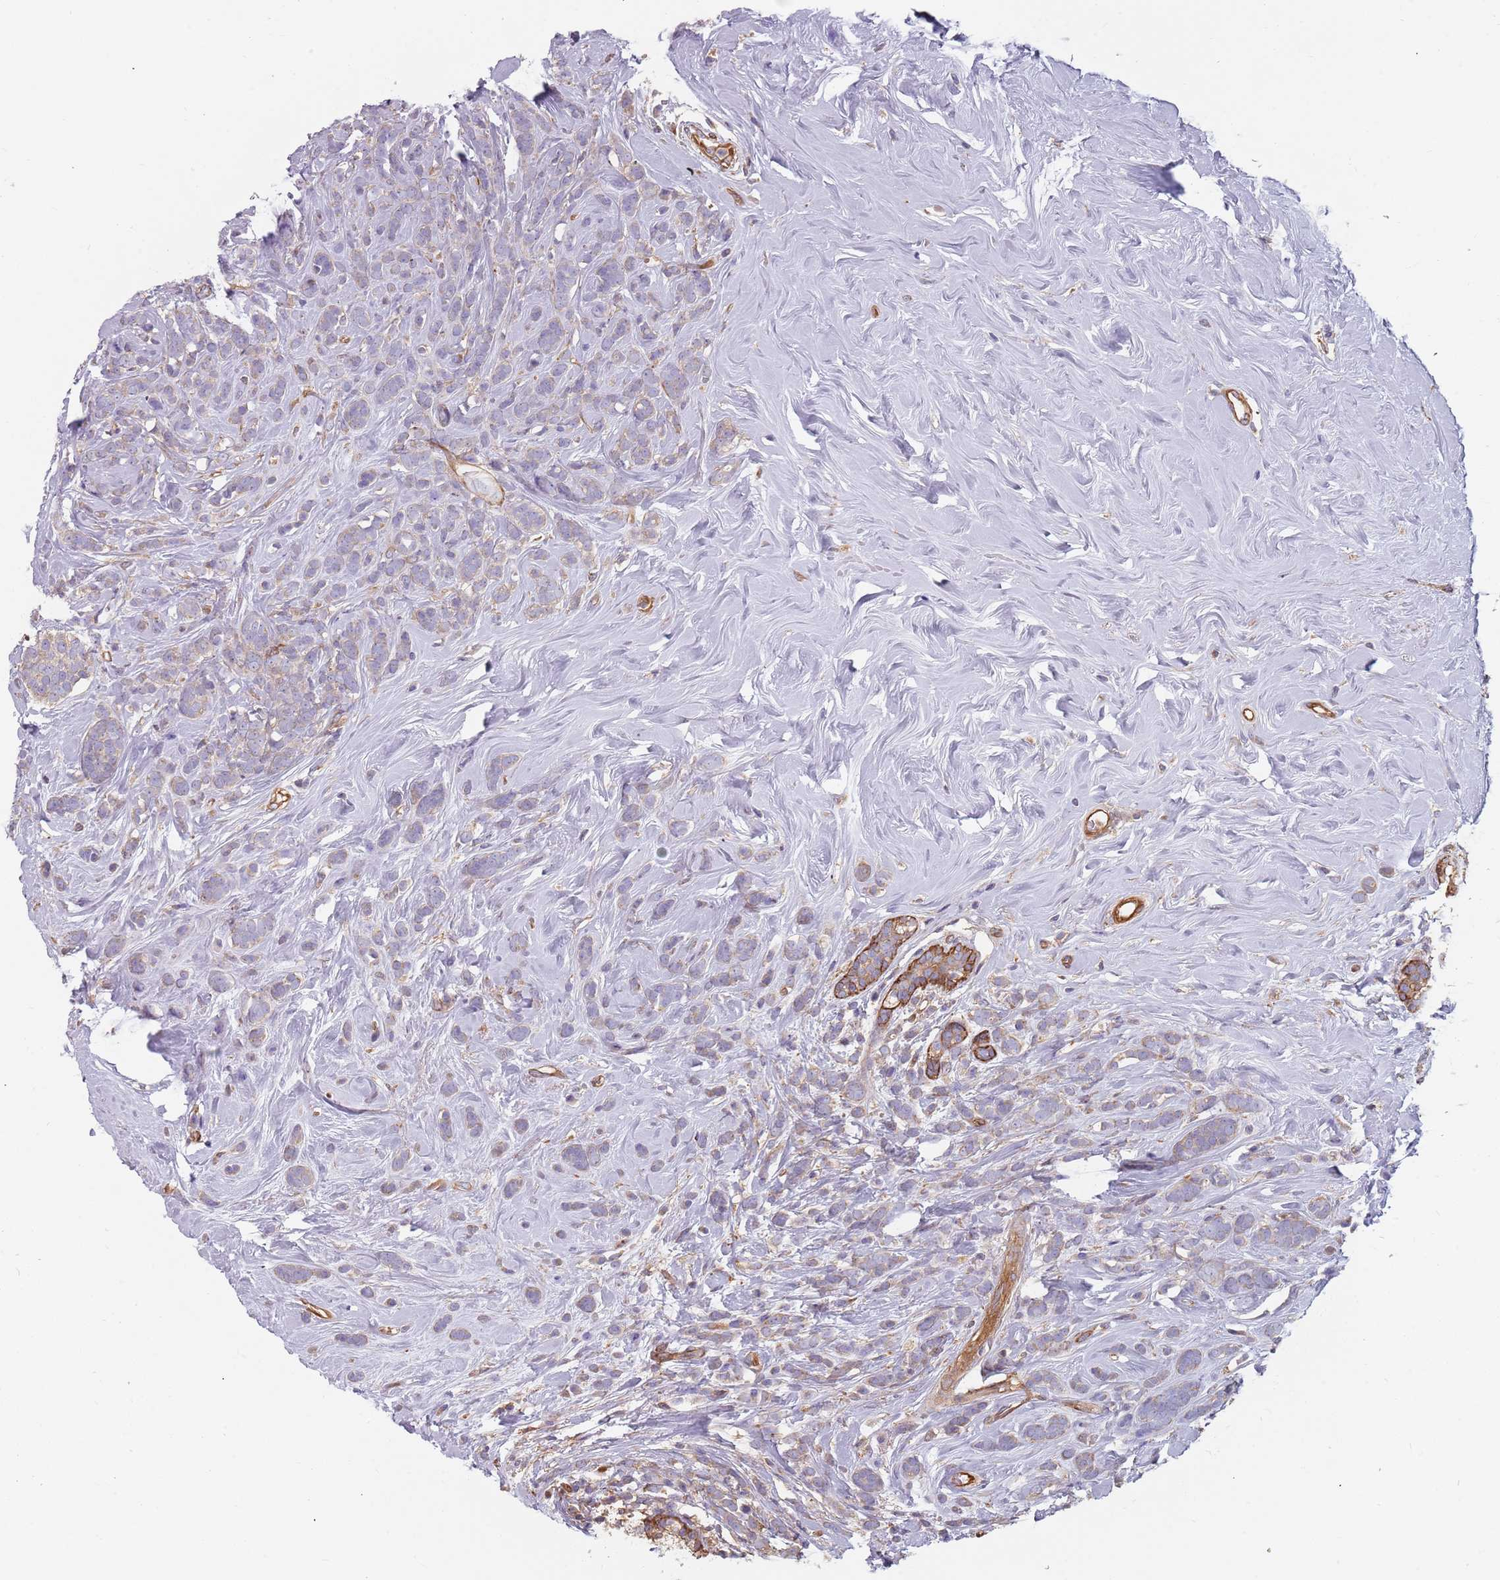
{"staining": {"intensity": "negative", "quantity": "none", "location": "none"}, "tissue": "breast cancer", "cell_type": "Tumor cells", "image_type": "cancer", "snomed": [{"axis": "morphology", "description": "Lobular carcinoma"}, {"axis": "topography", "description": "Breast"}], "caption": "This is an IHC micrograph of human lobular carcinoma (breast). There is no positivity in tumor cells.", "gene": "SPDL1", "patient": {"sex": "female", "age": 58}}